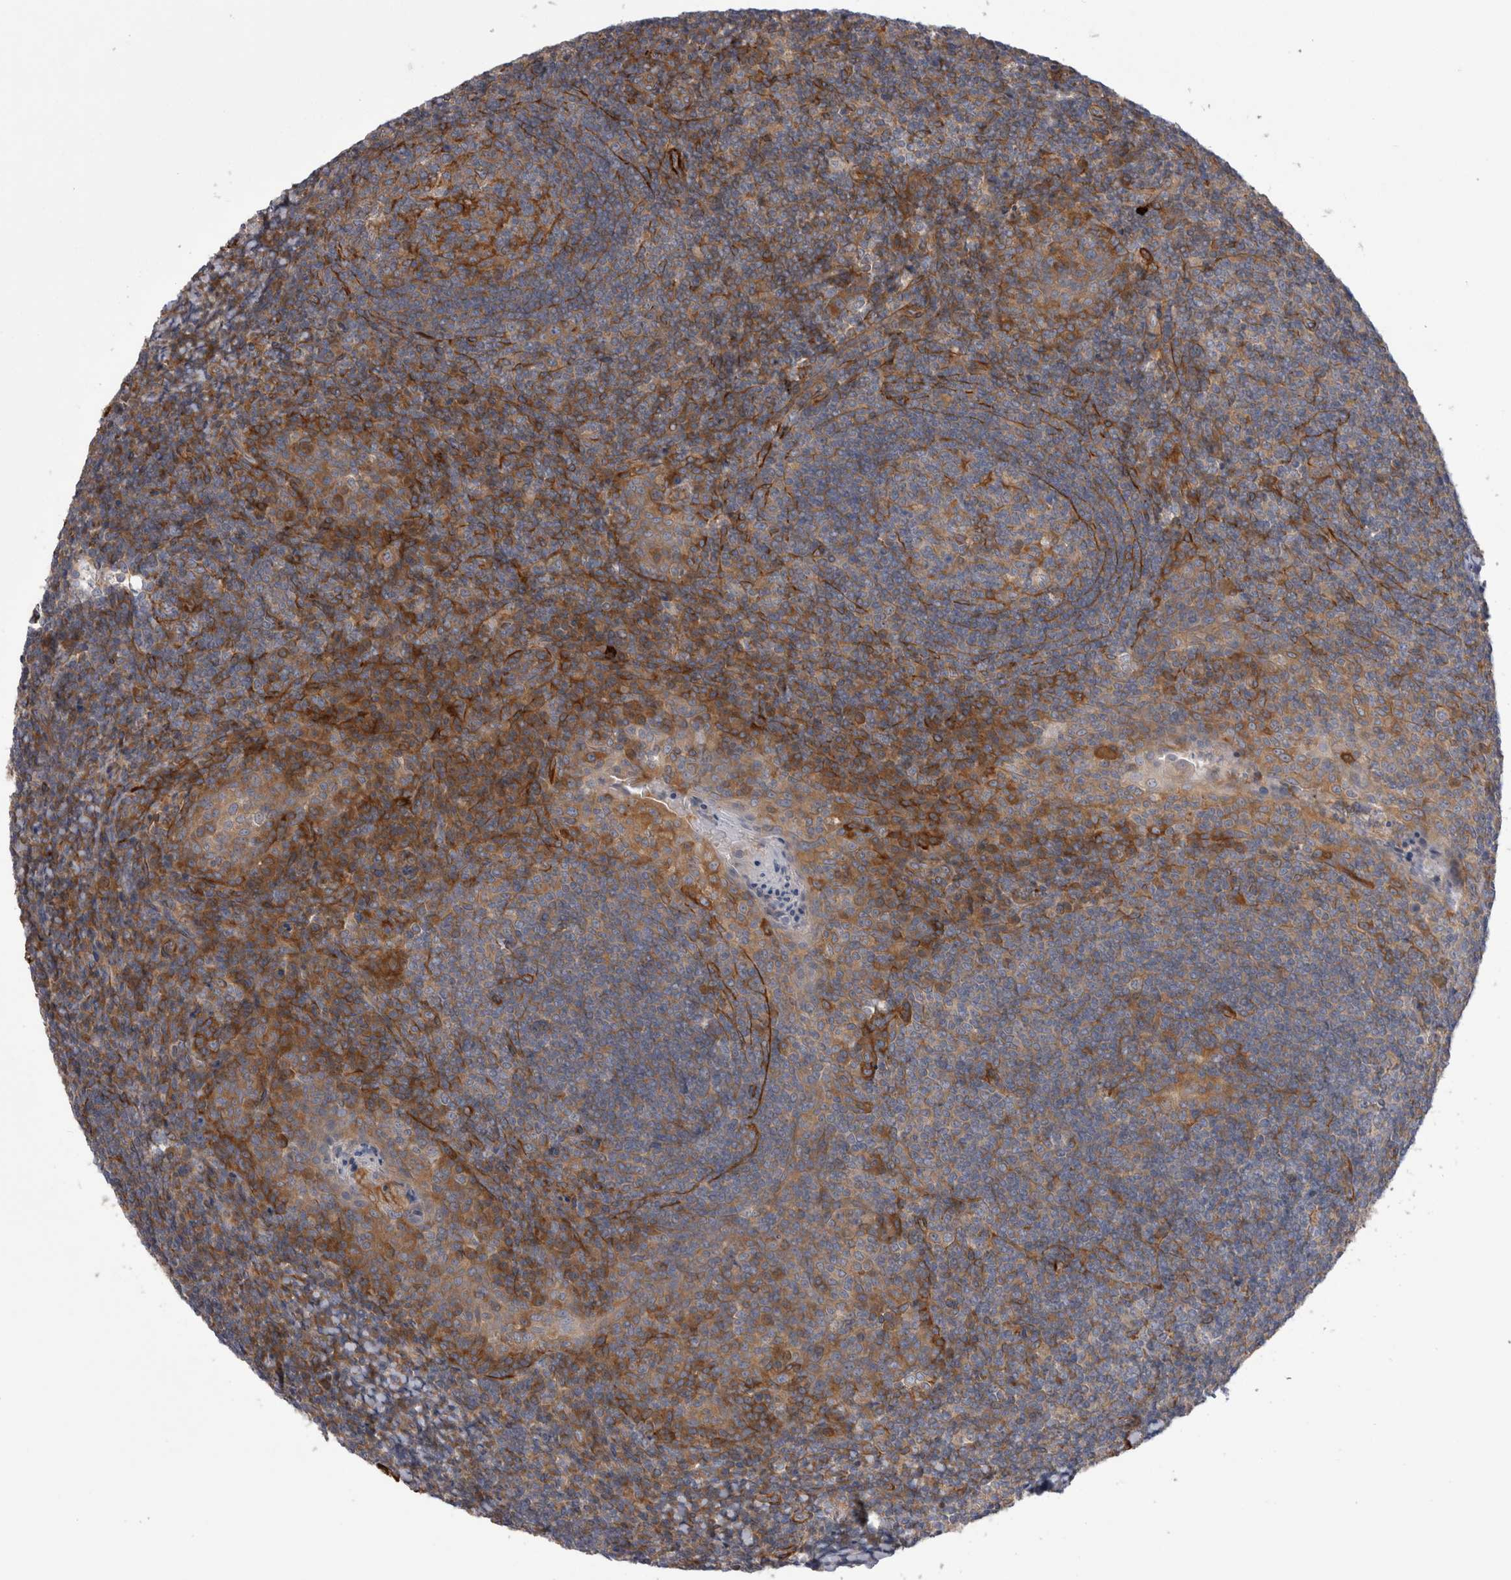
{"staining": {"intensity": "moderate", "quantity": ">75%", "location": "cytoplasmic/membranous"}, "tissue": "tonsil", "cell_type": "Germinal center cells", "image_type": "normal", "snomed": [{"axis": "morphology", "description": "Normal tissue, NOS"}, {"axis": "topography", "description": "Tonsil"}], "caption": "A brown stain highlights moderate cytoplasmic/membranous expression of a protein in germinal center cells of unremarkable tonsil.", "gene": "EPRS1", "patient": {"sex": "male", "age": 37}}